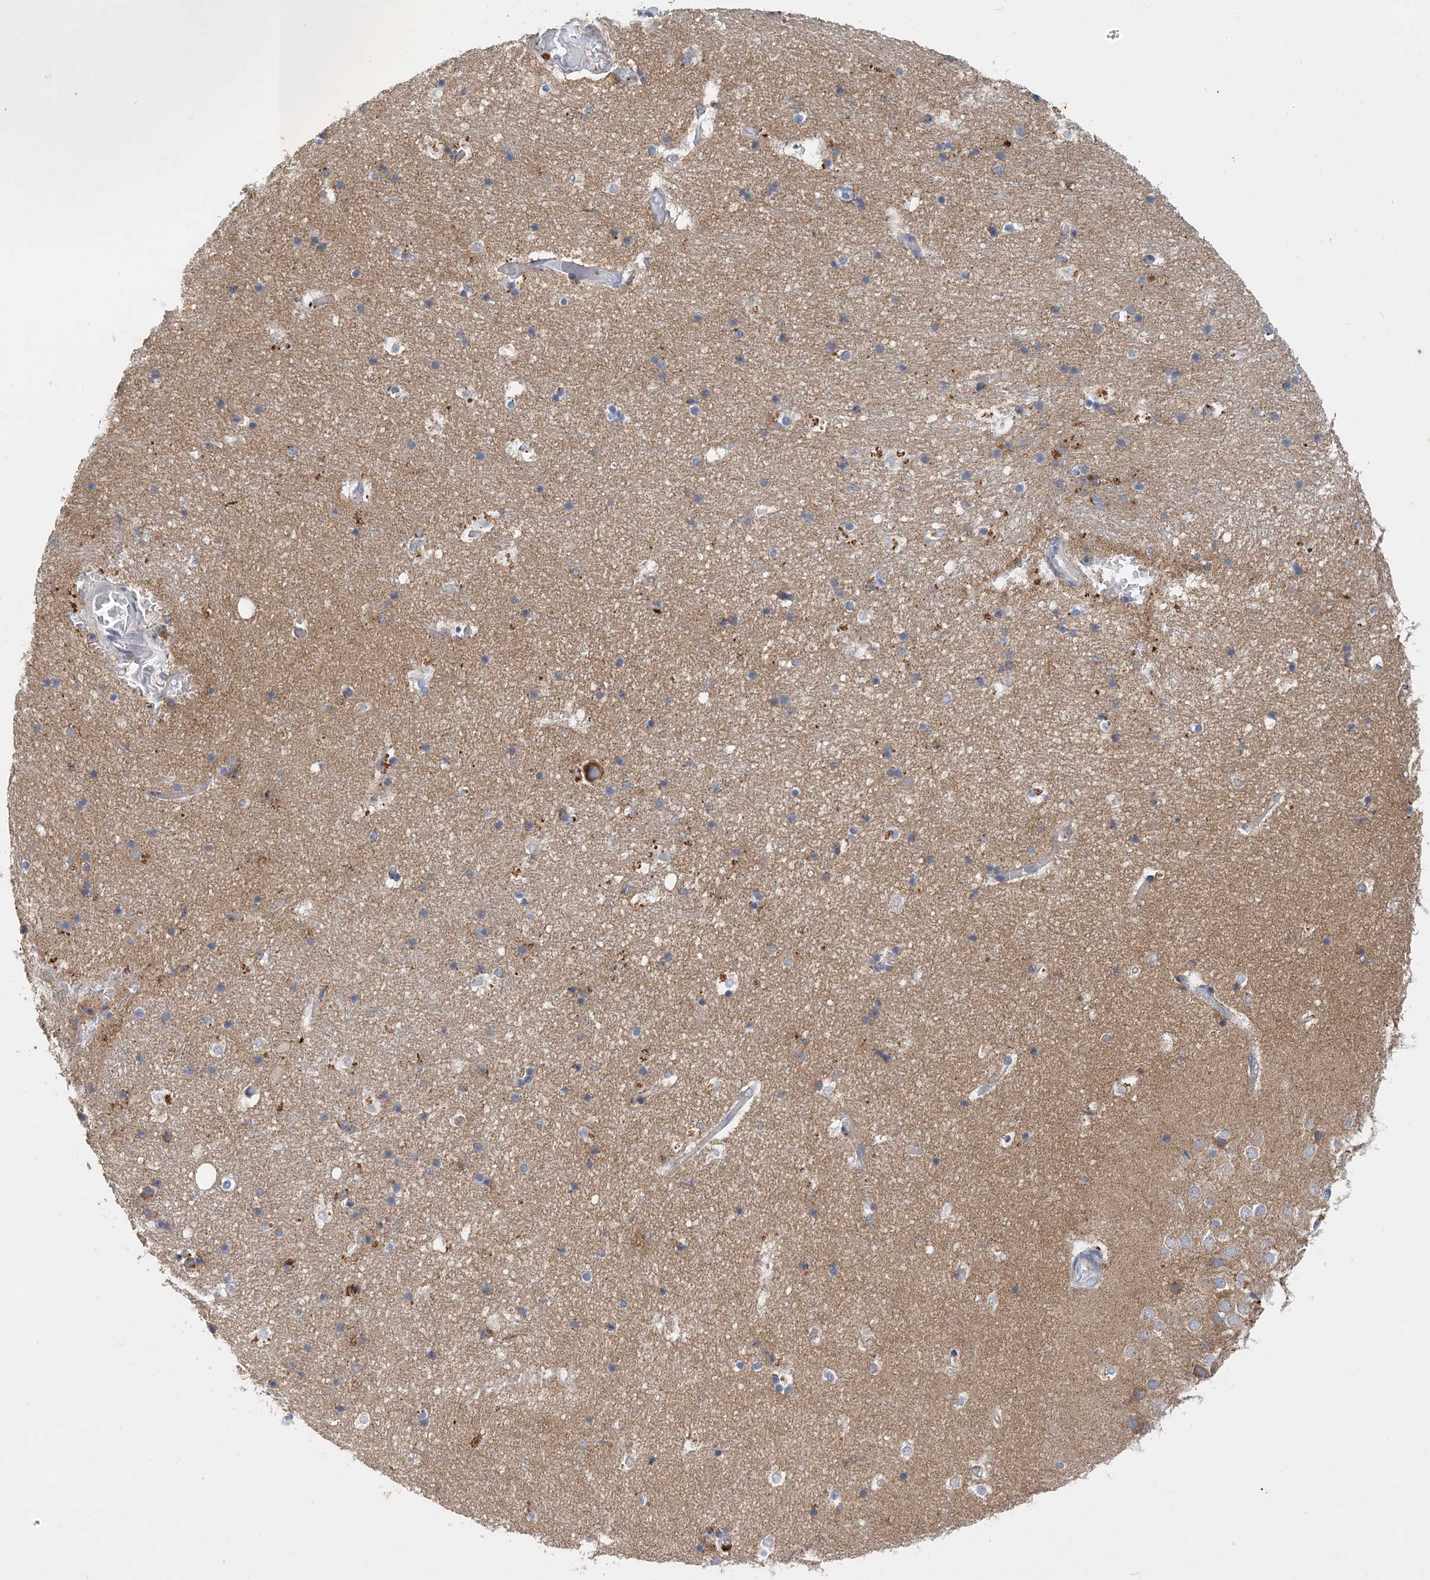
{"staining": {"intensity": "weak", "quantity": "<25%", "location": "cytoplasmic/membranous"}, "tissue": "hippocampus", "cell_type": "Glial cells", "image_type": "normal", "snomed": [{"axis": "morphology", "description": "Normal tissue, NOS"}, {"axis": "topography", "description": "Hippocampus"}], "caption": "Protein analysis of normal hippocampus reveals no significant expression in glial cells. (Brightfield microscopy of DAB (3,3'-diaminobenzidine) immunohistochemistry (IHC) at high magnification).", "gene": "GRINA", "patient": {"sex": "female", "age": 52}}